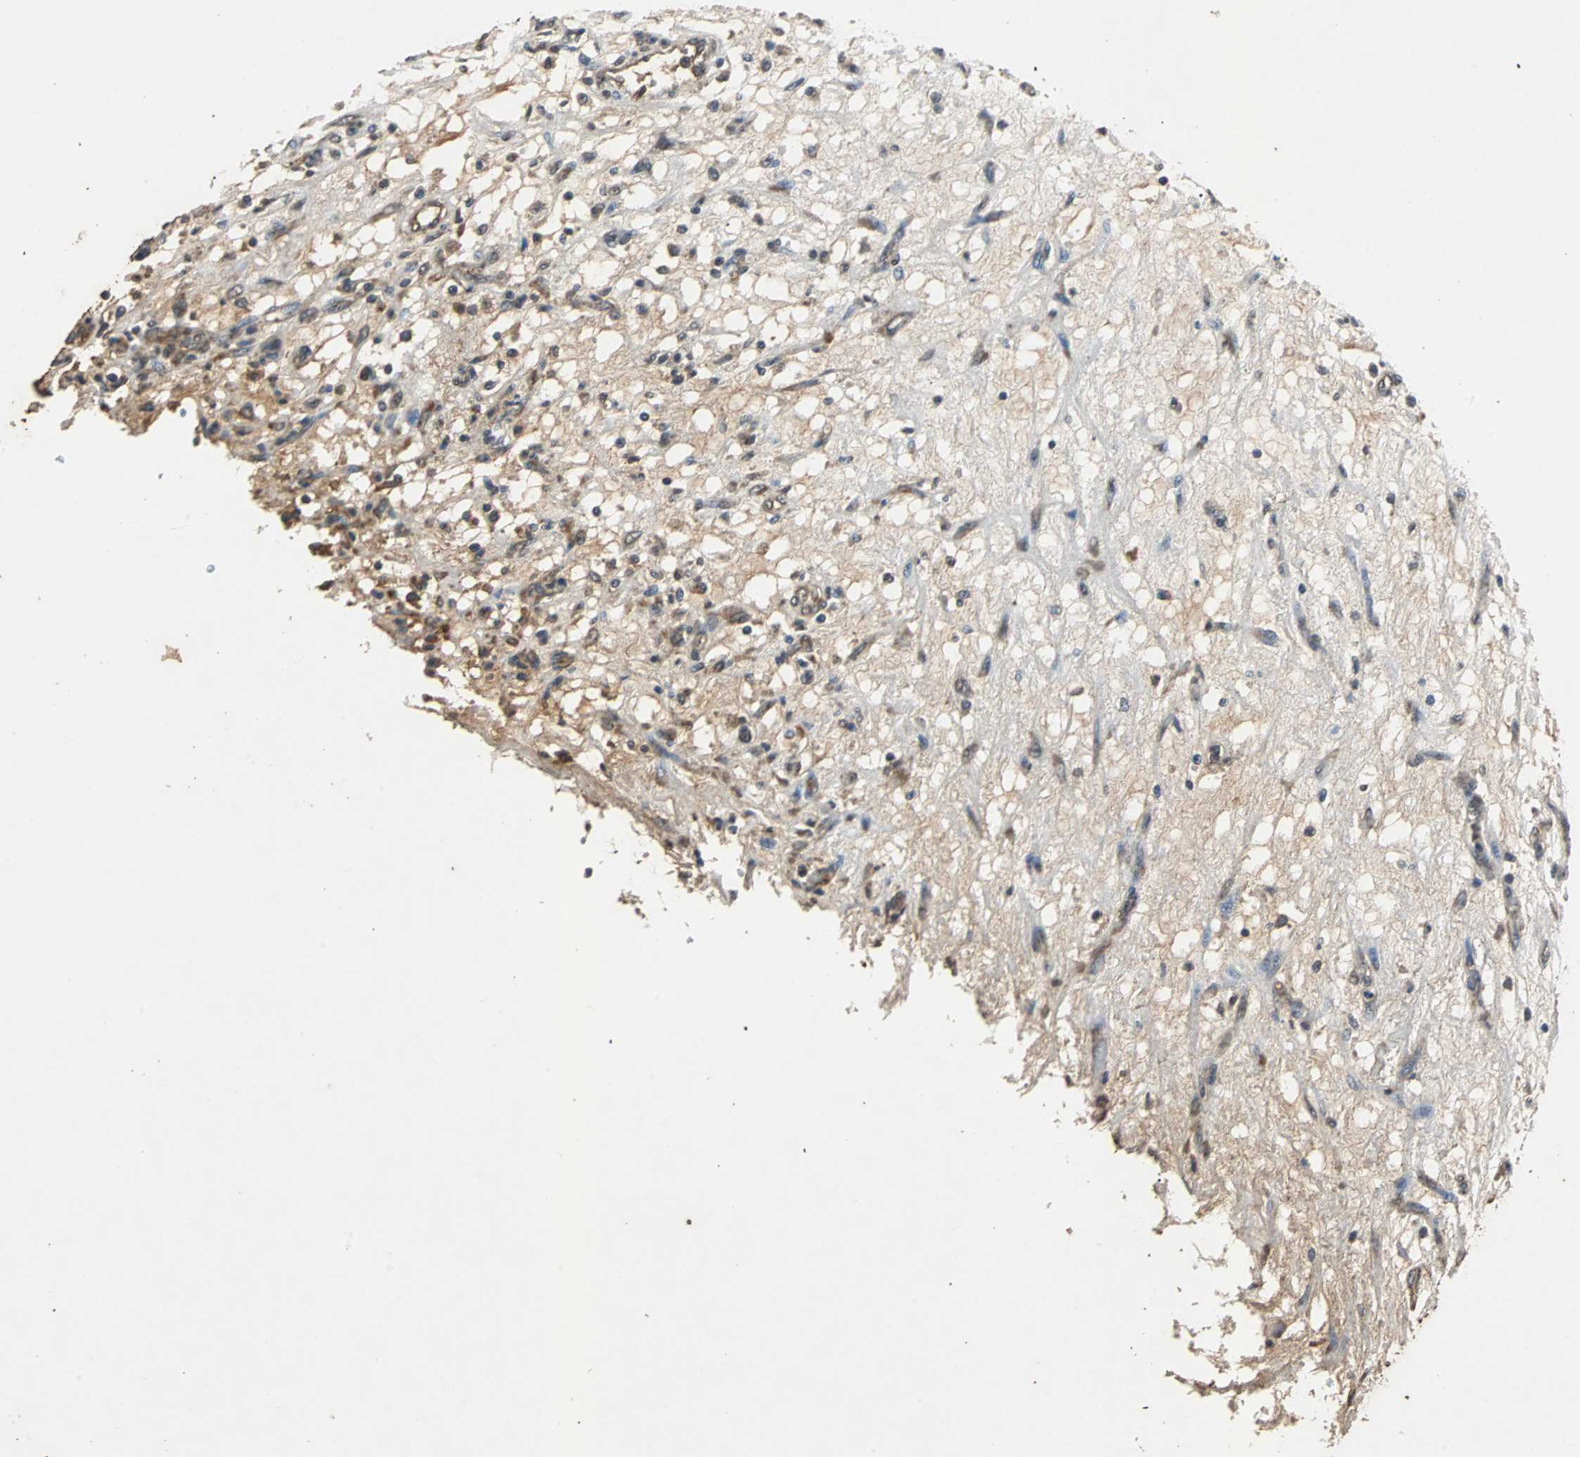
{"staining": {"intensity": "moderate", "quantity": ">75%", "location": "cytoplasmic/membranous"}, "tissue": "renal cancer", "cell_type": "Tumor cells", "image_type": "cancer", "snomed": [{"axis": "morphology", "description": "Adenocarcinoma, NOS"}, {"axis": "topography", "description": "Kidney"}], "caption": "About >75% of tumor cells in adenocarcinoma (renal) demonstrate moderate cytoplasmic/membranous protein staining as visualized by brown immunohistochemical staining.", "gene": "NAA10", "patient": {"sex": "female", "age": 57}}